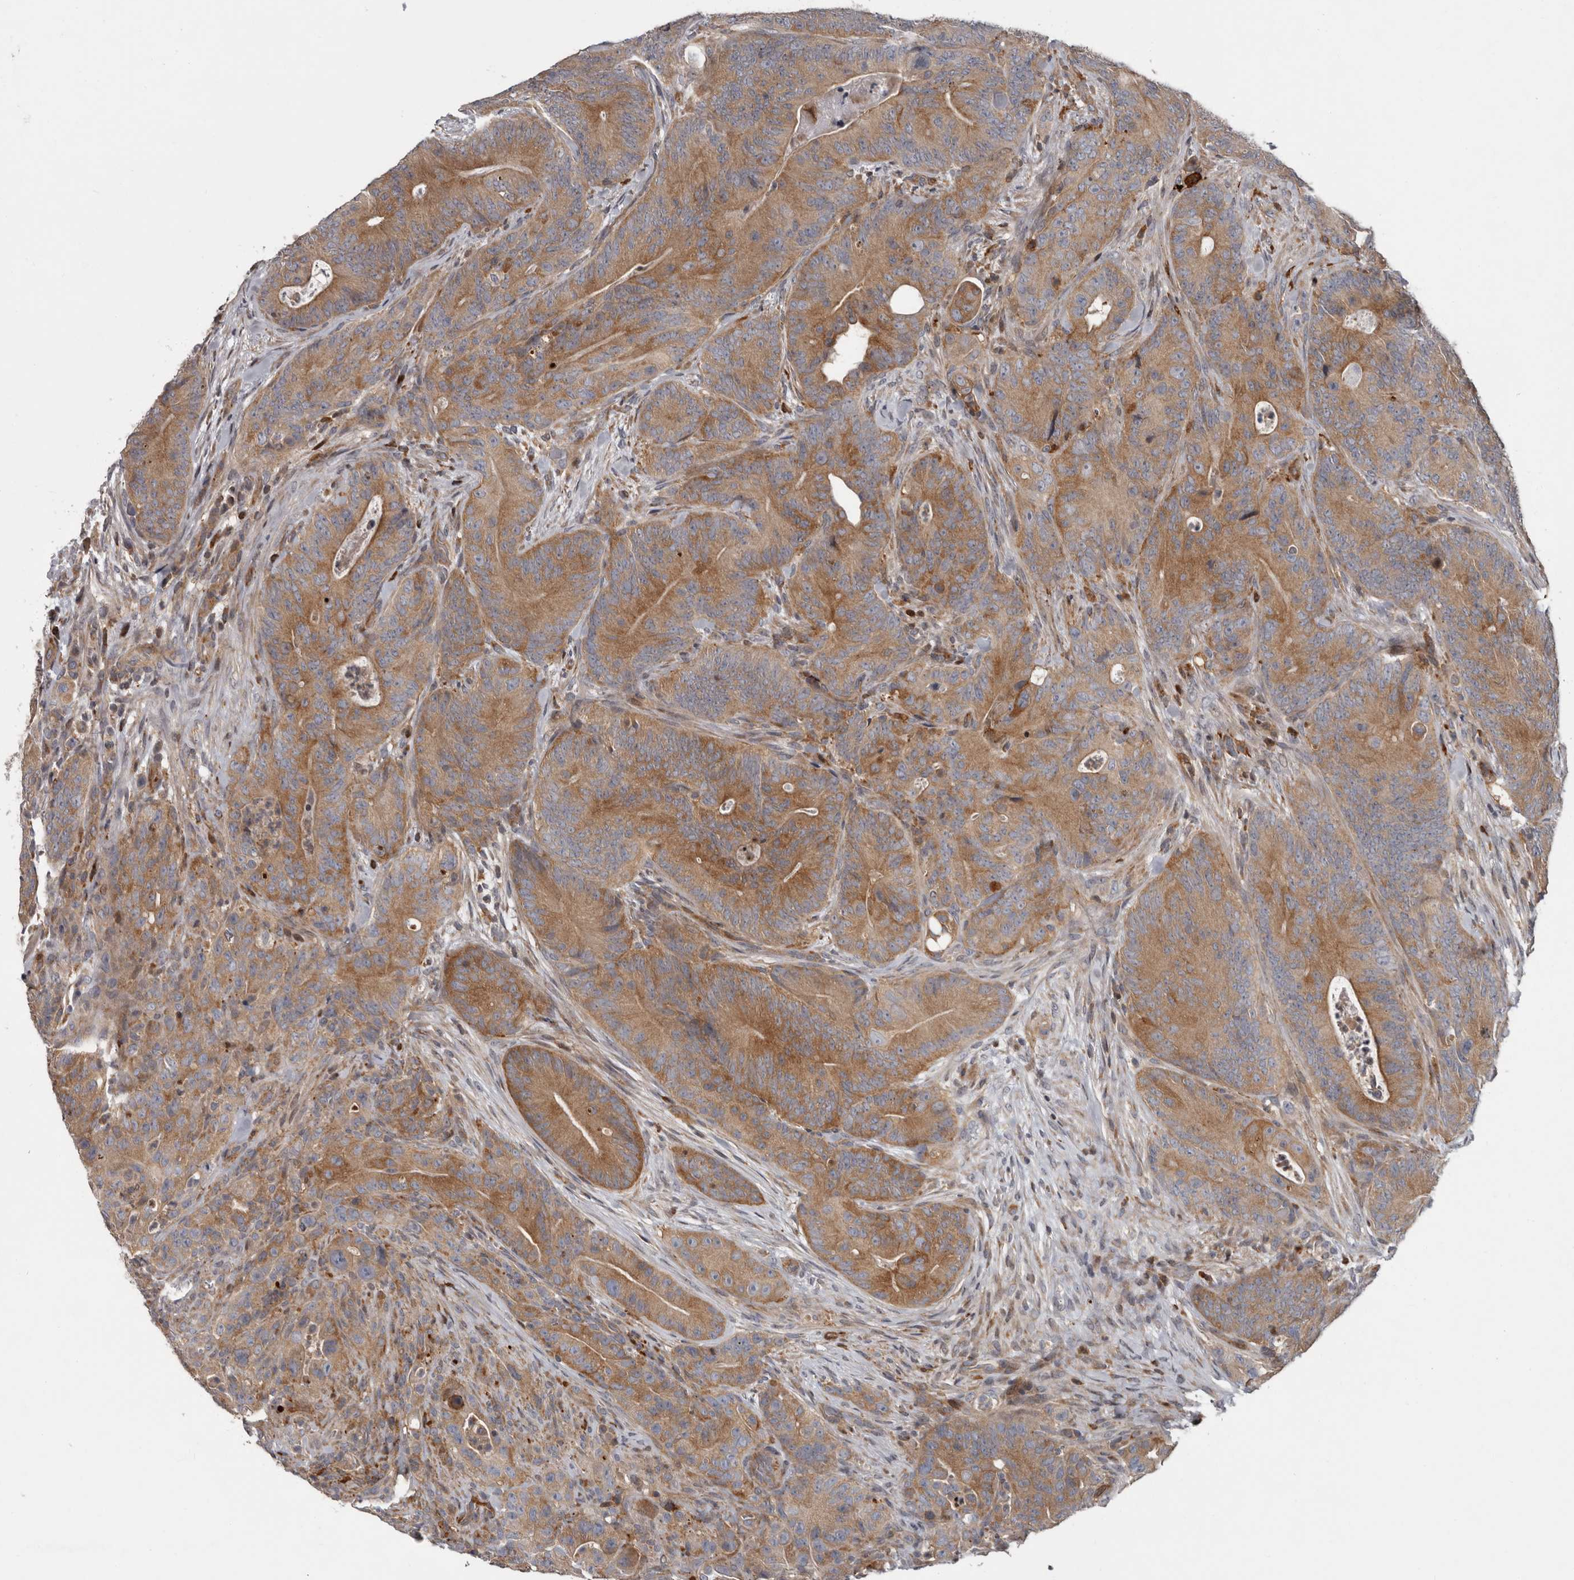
{"staining": {"intensity": "moderate", "quantity": ">75%", "location": "cytoplasmic/membranous"}, "tissue": "colorectal cancer", "cell_type": "Tumor cells", "image_type": "cancer", "snomed": [{"axis": "morphology", "description": "Normal tissue, NOS"}, {"axis": "topography", "description": "Colon"}], "caption": "Colorectal cancer stained for a protein (brown) shows moderate cytoplasmic/membranous positive staining in approximately >75% of tumor cells.", "gene": "FGFR4", "patient": {"sex": "female", "age": 82}}